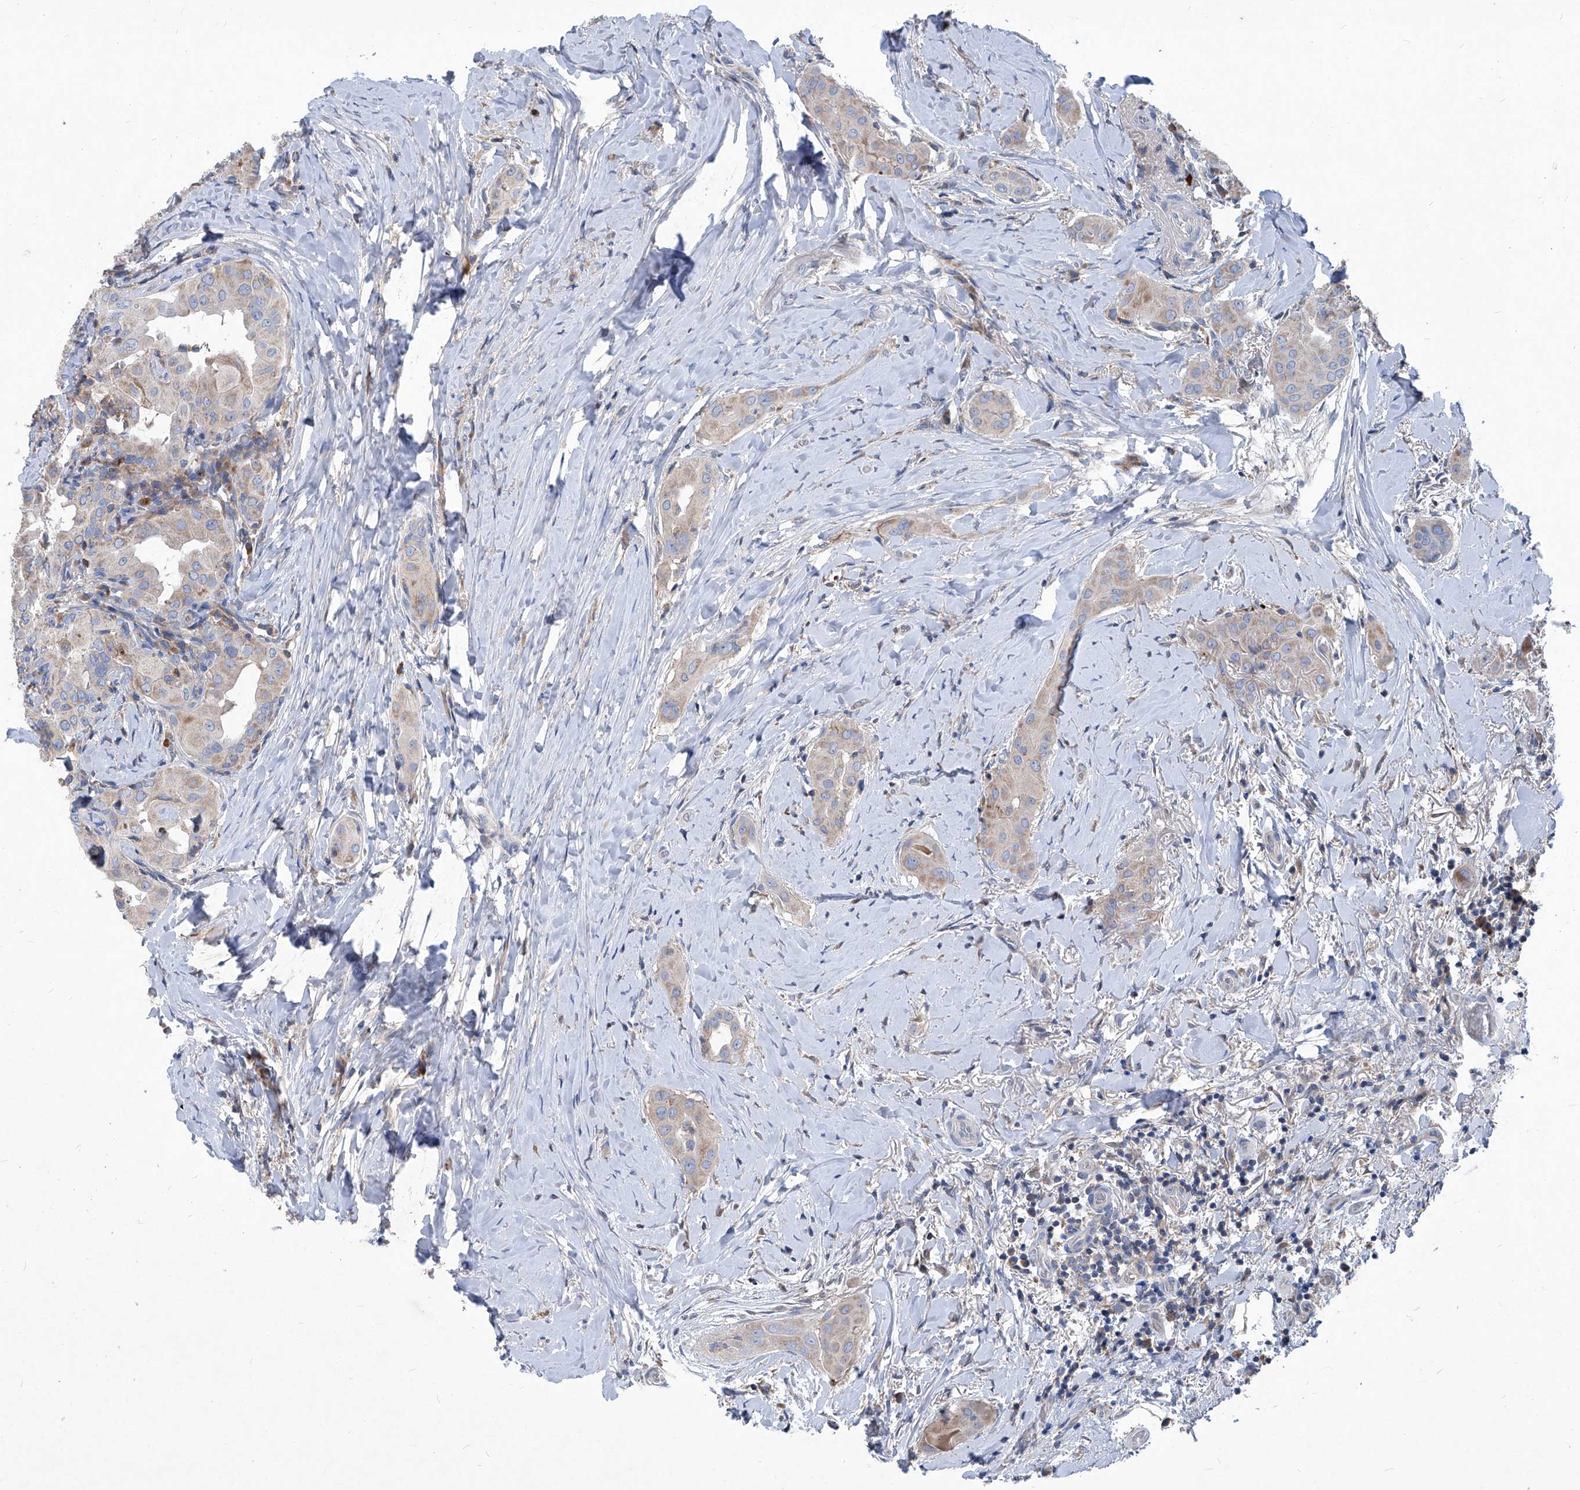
{"staining": {"intensity": "moderate", "quantity": "25%-75%", "location": "cytoplasmic/membranous"}, "tissue": "thyroid cancer", "cell_type": "Tumor cells", "image_type": "cancer", "snomed": [{"axis": "morphology", "description": "Papillary adenocarcinoma, NOS"}, {"axis": "topography", "description": "Thyroid gland"}], "caption": "DAB (3,3'-diaminobenzidine) immunohistochemical staining of human thyroid cancer shows moderate cytoplasmic/membranous protein positivity in approximately 25%-75% of tumor cells. (brown staining indicates protein expression, while blue staining denotes nuclei).", "gene": "EPHA8", "patient": {"sex": "male", "age": 33}}